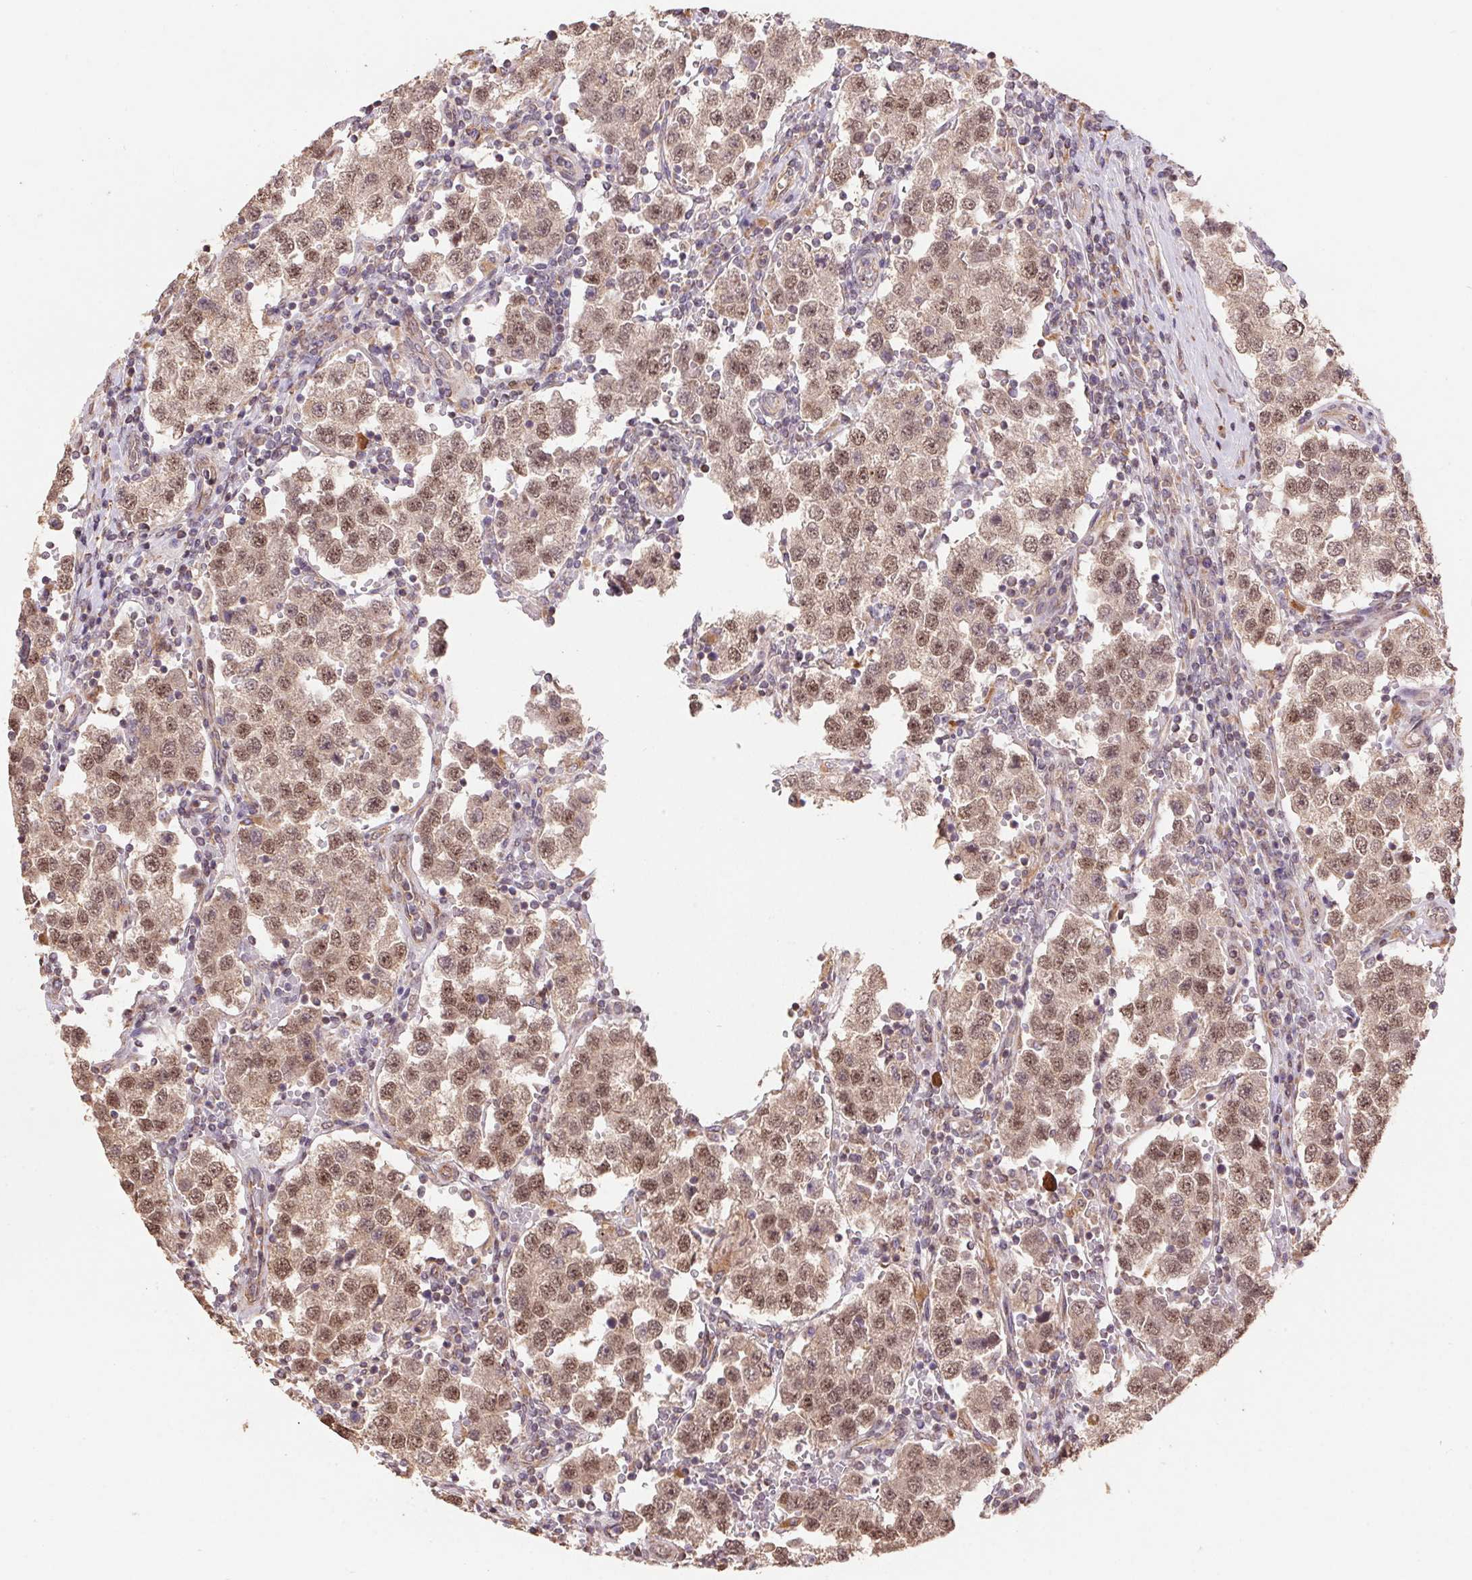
{"staining": {"intensity": "moderate", "quantity": ">75%", "location": "cytoplasmic/membranous,nuclear"}, "tissue": "testis cancer", "cell_type": "Tumor cells", "image_type": "cancer", "snomed": [{"axis": "morphology", "description": "Seminoma, NOS"}, {"axis": "topography", "description": "Testis"}], "caption": "Testis cancer tissue exhibits moderate cytoplasmic/membranous and nuclear positivity in approximately >75% of tumor cells, visualized by immunohistochemistry.", "gene": "PDHA1", "patient": {"sex": "male", "age": 37}}